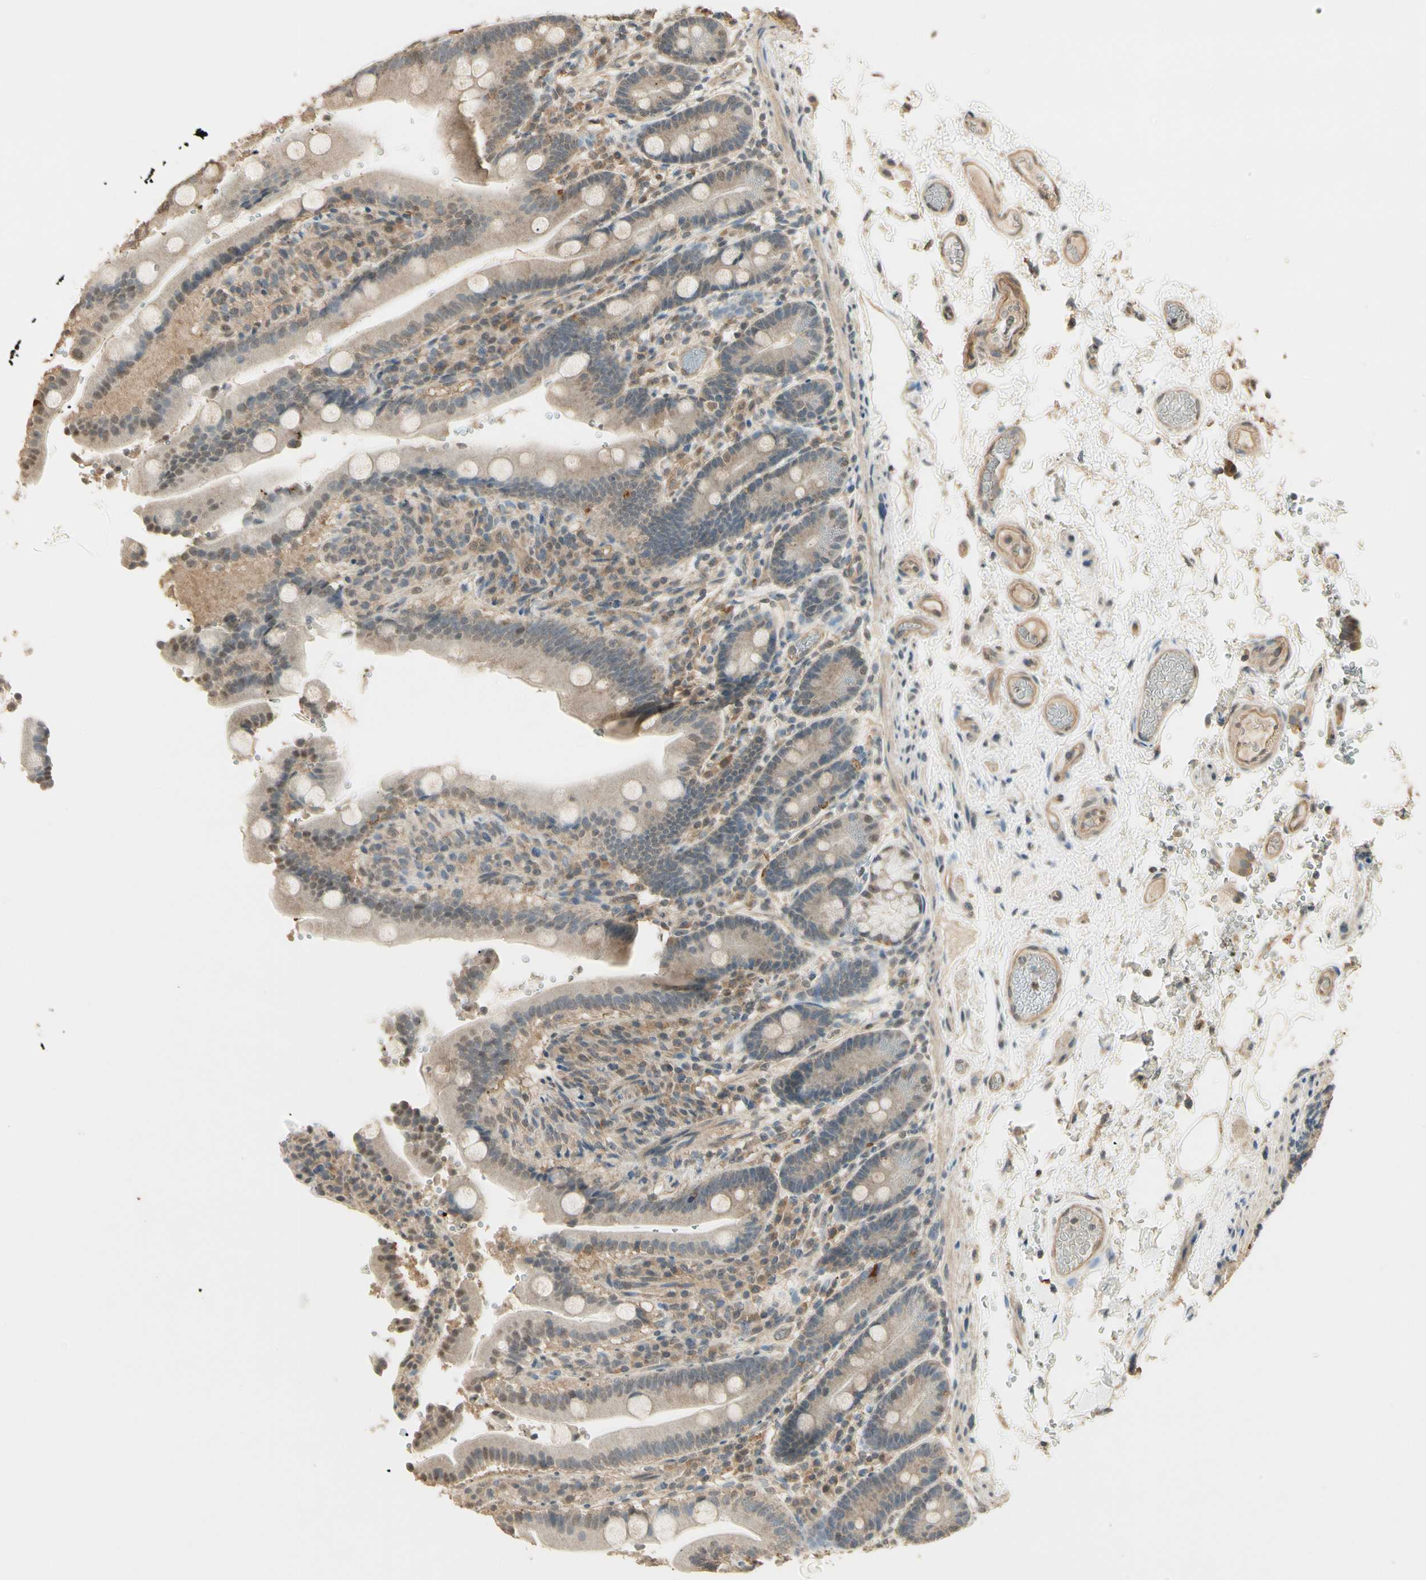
{"staining": {"intensity": "weak", "quantity": ">75%", "location": "cytoplasmic/membranous"}, "tissue": "duodenum", "cell_type": "Glandular cells", "image_type": "normal", "snomed": [{"axis": "morphology", "description": "Normal tissue, NOS"}, {"axis": "topography", "description": "Small intestine, NOS"}], "caption": "Duodenum stained for a protein exhibits weak cytoplasmic/membranous positivity in glandular cells. The protein of interest is stained brown, and the nuclei are stained in blue (DAB IHC with brightfield microscopy, high magnification).", "gene": "SGCA", "patient": {"sex": "female", "age": 71}}